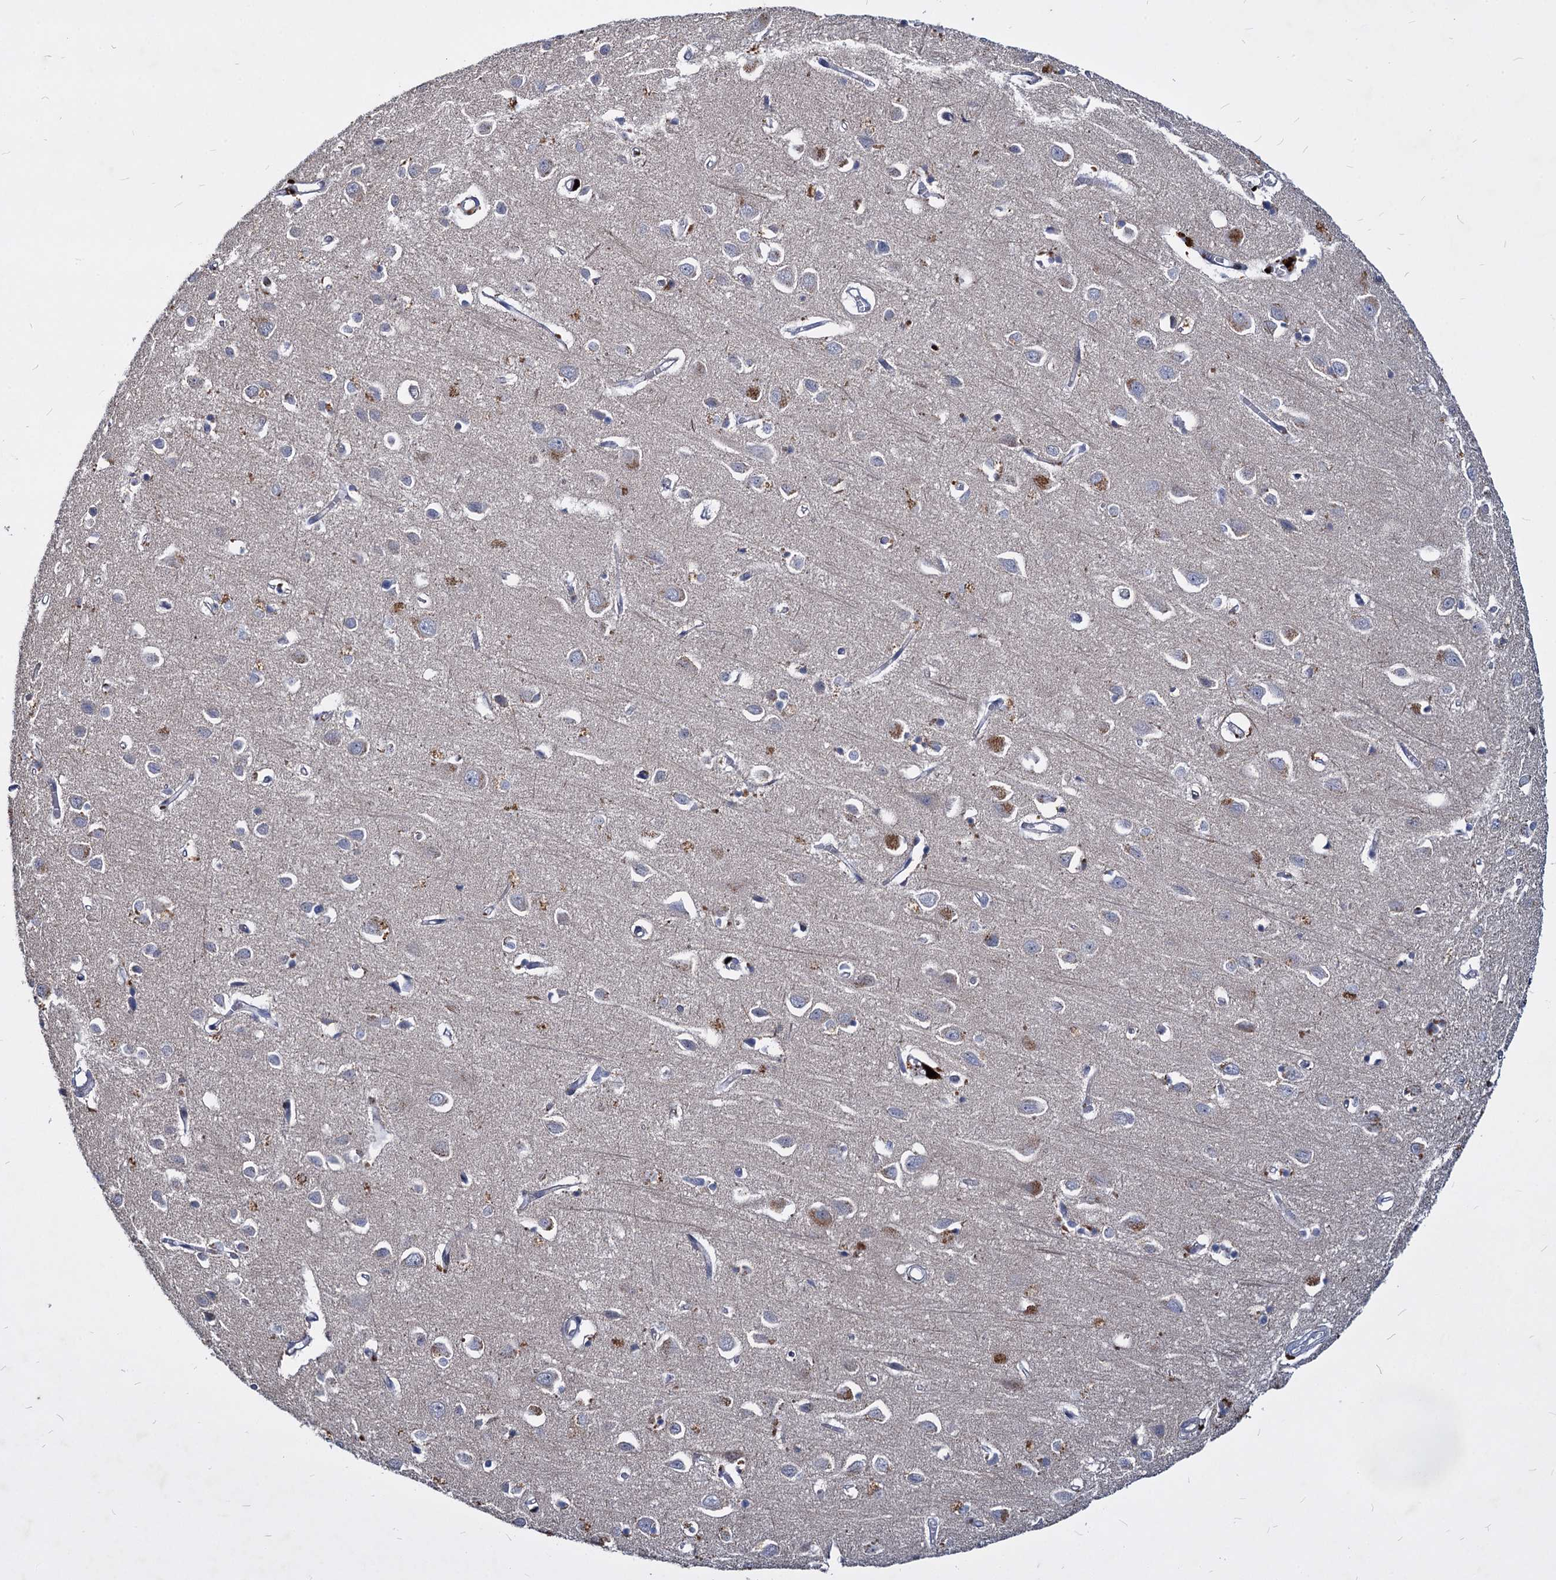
{"staining": {"intensity": "weak", "quantity": "<25%", "location": "cytoplasmic/membranous"}, "tissue": "cerebral cortex", "cell_type": "Endothelial cells", "image_type": "normal", "snomed": [{"axis": "morphology", "description": "Normal tissue, NOS"}, {"axis": "topography", "description": "Cerebral cortex"}], "caption": "Immunohistochemistry (IHC) histopathology image of normal cerebral cortex: cerebral cortex stained with DAB reveals no significant protein staining in endothelial cells.", "gene": "C11orf86", "patient": {"sex": "female", "age": 64}}